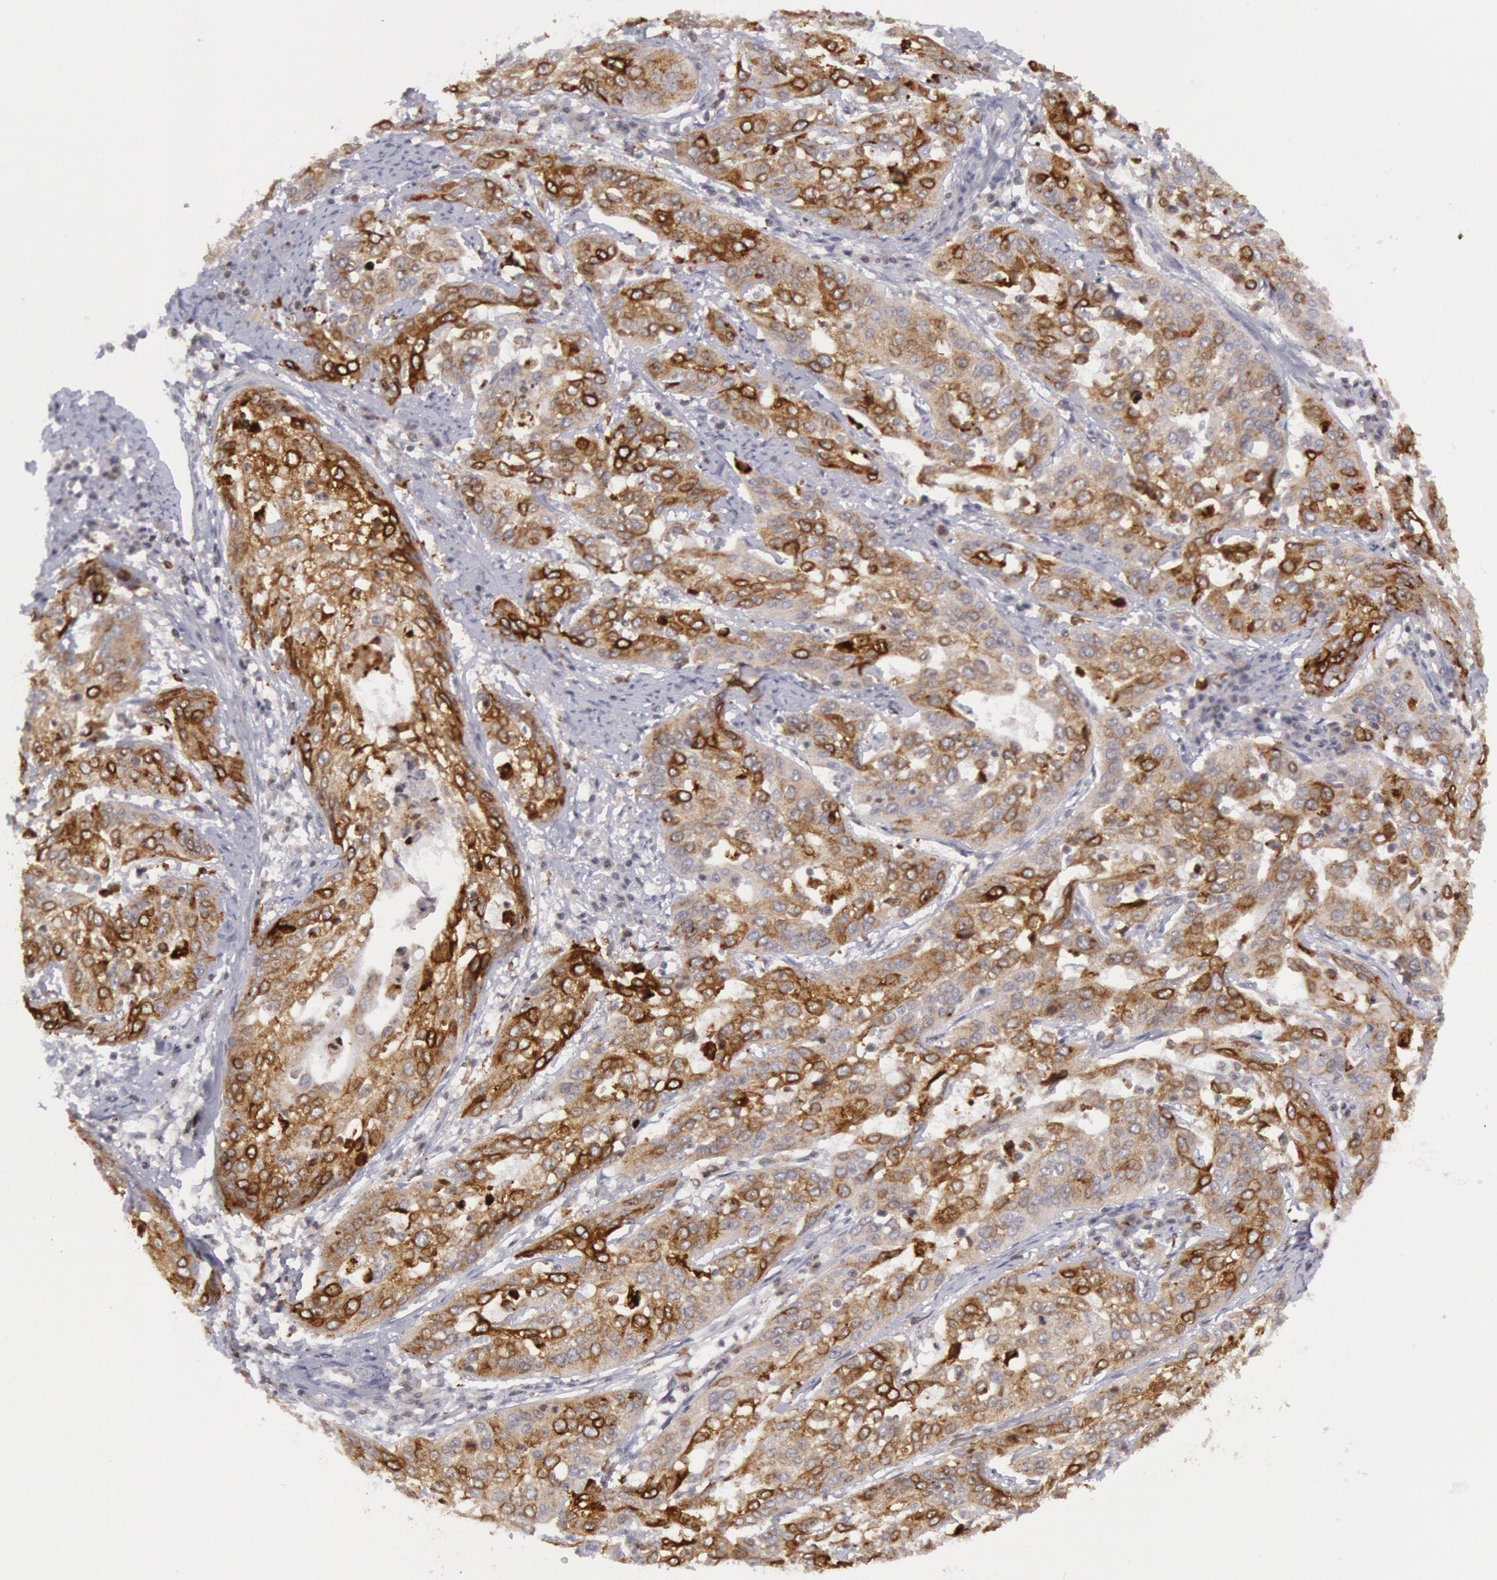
{"staining": {"intensity": "moderate", "quantity": "25%-75%", "location": "cytoplasmic/membranous"}, "tissue": "cervical cancer", "cell_type": "Tumor cells", "image_type": "cancer", "snomed": [{"axis": "morphology", "description": "Squamous cell carcinoma, NOS"}, {"axis": "topography", "description": "Cervix"}], "caption": "High-magnification brightfield microscopy of squamous cell carcinoma (cervical) stained with DAB (3,3'-diaminobenzidine) (brown) and counterstained with hematoxylin (blue). tumor cells exhibit moderate cytoplasmic/membranous staining is present in about25%-75% of cells.", "gene": "PTGS2", "patient": {"sex": "female", "age": 41}}